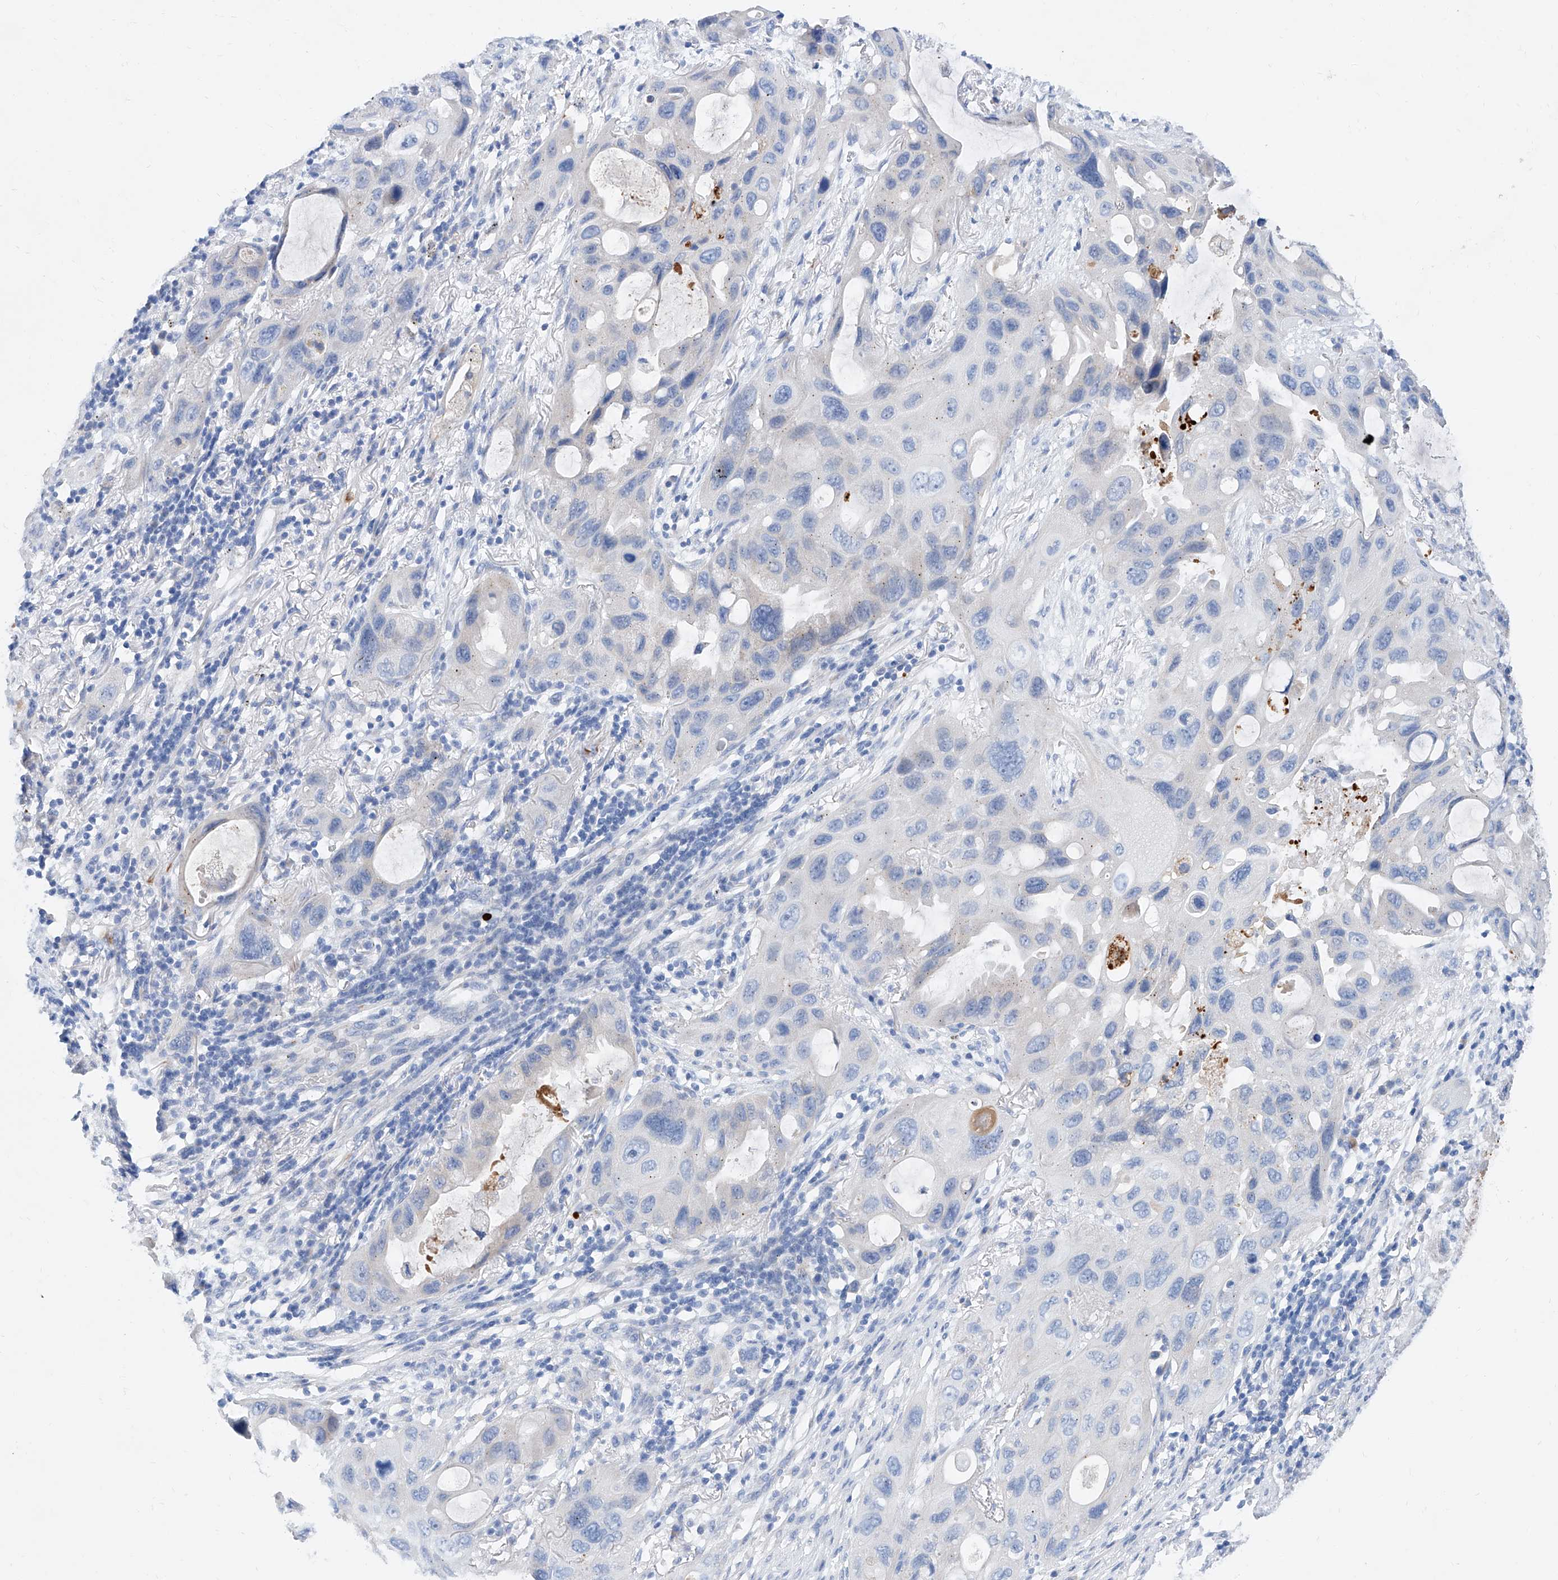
{"staining": {"intensity": "negative", "quantity": "none", "location": "none"}, "tissue": "lung cancer", "cell_type": "Tumor cells", "image_type": "cancer", "snomed": [{"axis": "morphology", "description": "Squamous cell carcinoma, NOS"}, {"axis": "topography", "description": "Lung"}], "caption": "An immunohistochemistry image of lung cancer is shown. There is no staining in tumor cells of lung cancer.", "gene": "SLC25A29", "patient": {"sex": "female", "age": 73}}